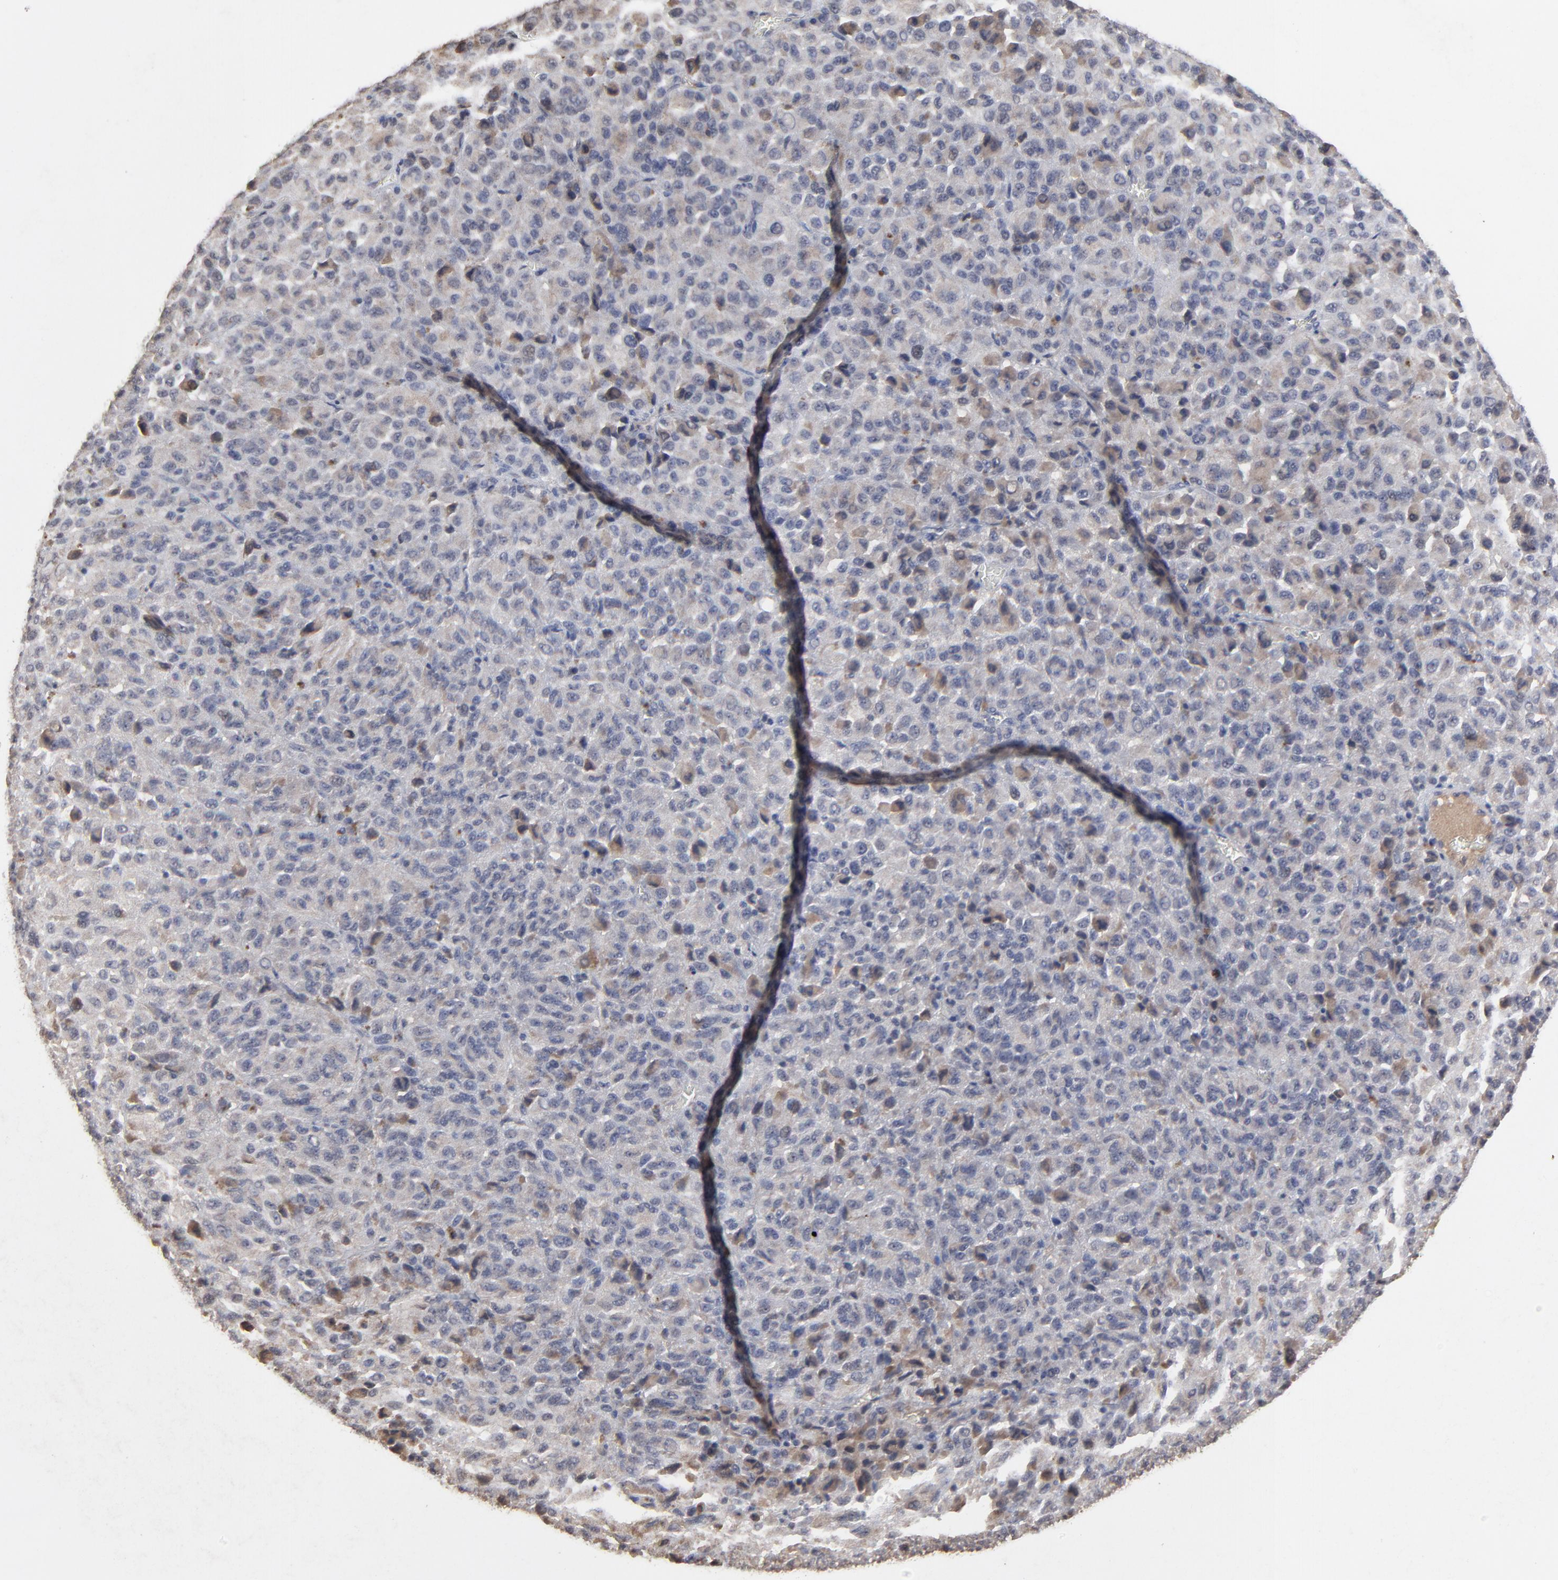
{"staining": {"intensity": "weak", "quantity": "<25%", "location": "cytoplasmic/membranous"}, "tissue": "melanoma", "cell_type": "Tumor cells", "image_type": "cancer", "snomed": [{"axis": "morphology", "description": "Malignant melanoma, Metastatic site"}, {"axis": "topography", "description": "Lung"}], "caption": "There is no significant staining in tumor cells of malignant melanoma (metastatic site).", "gene": "VPREB3", "patient": {"sex": "male", "age": 64}}